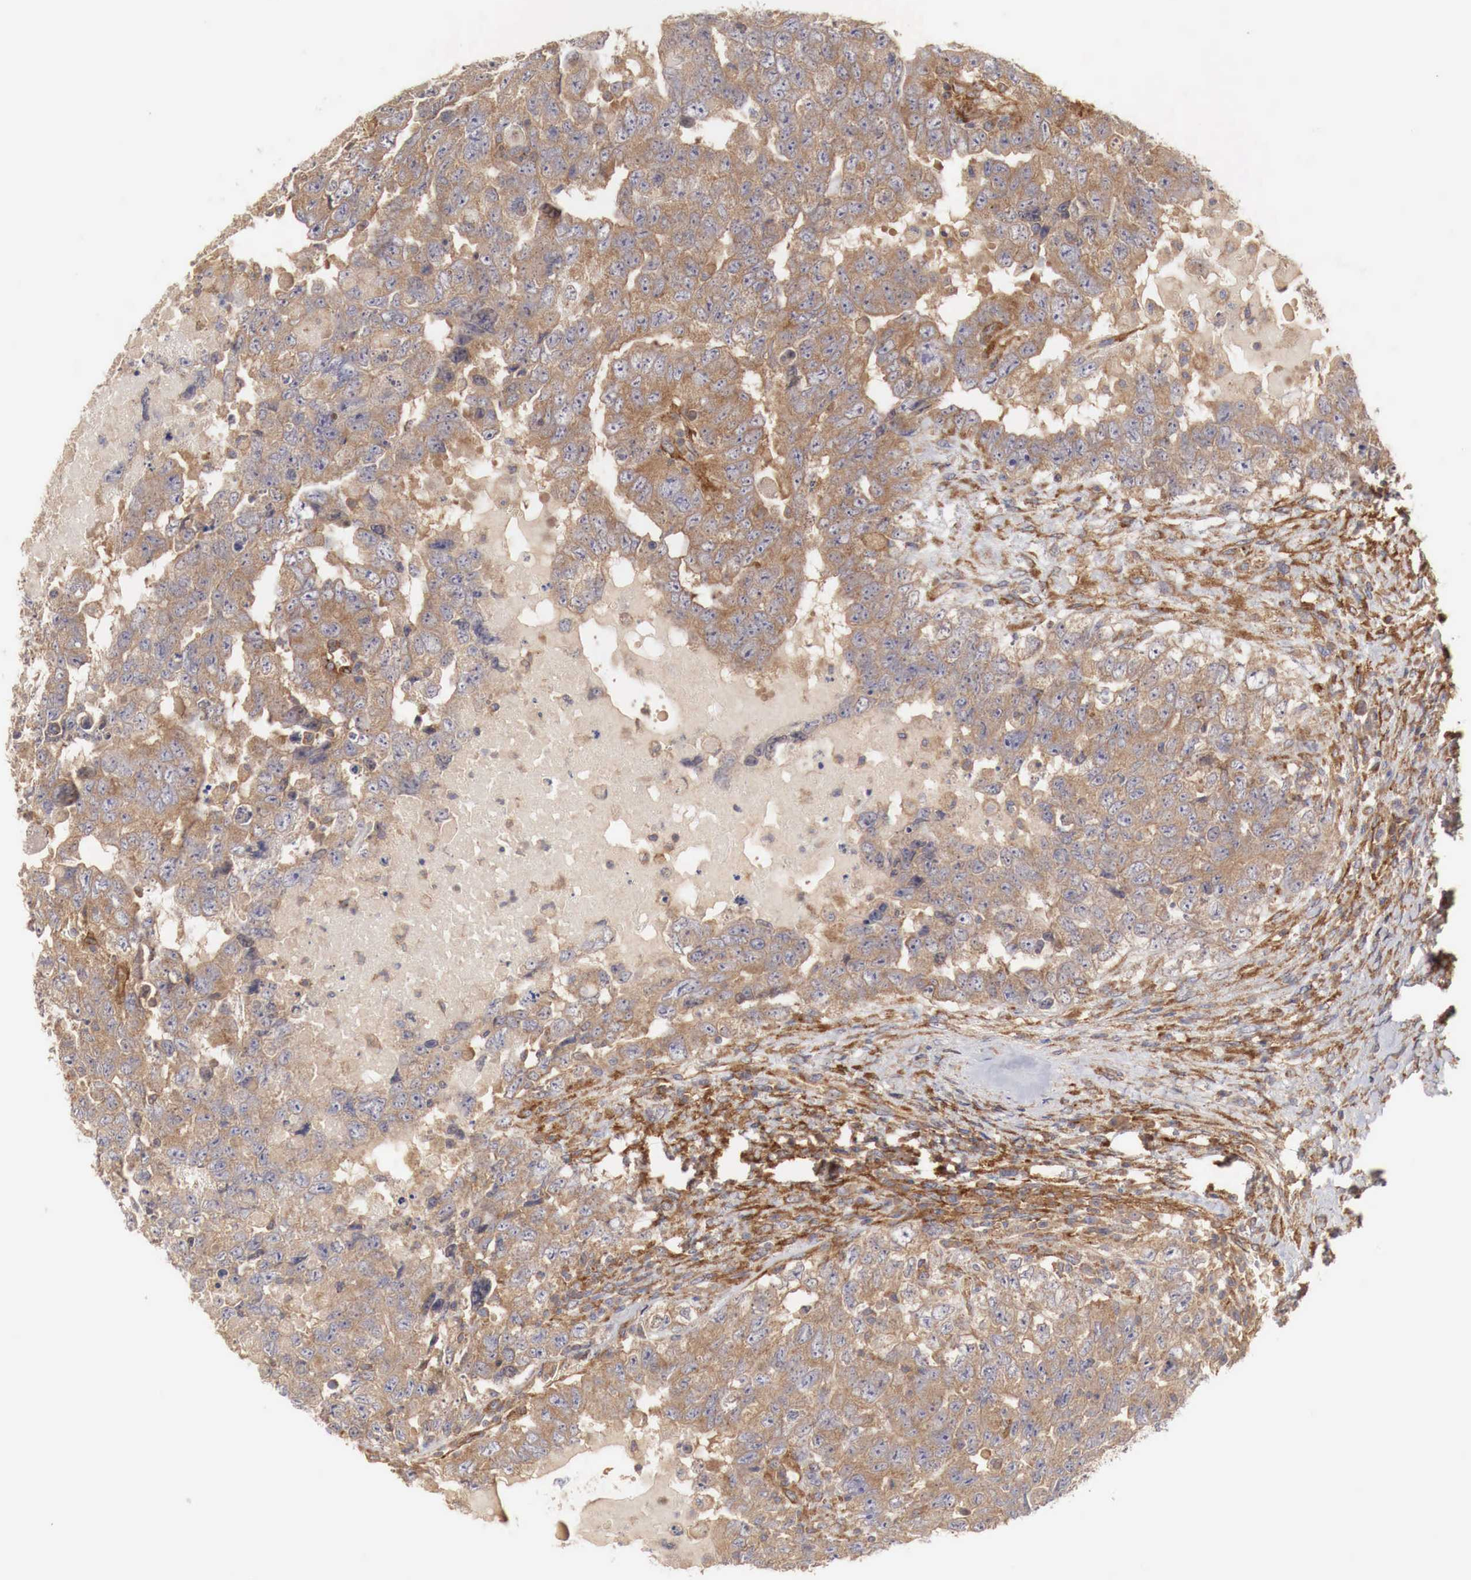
{"staining": {"intensity": "moderate", "quantity": "25%-75%", "location": "cytoplasmic/membranous"}, "tissue": "testis cancer", "cell_type": "Tumor cells", "image_type": "cancer", "snomed": [{"axis": "morphology", "description": "Carcinoma, Embryonal, NOS"}, {"axis": "topography", "description": "Testis"}], "caption": "A micrograph of human testis cancer (embryonal carcinoma) stained for a protein shows moderate cytoplasmic/membranous brown staining in tumor cells.", "gene": "ARMCX4", "patient": {"sex": "male", "age": 36}}